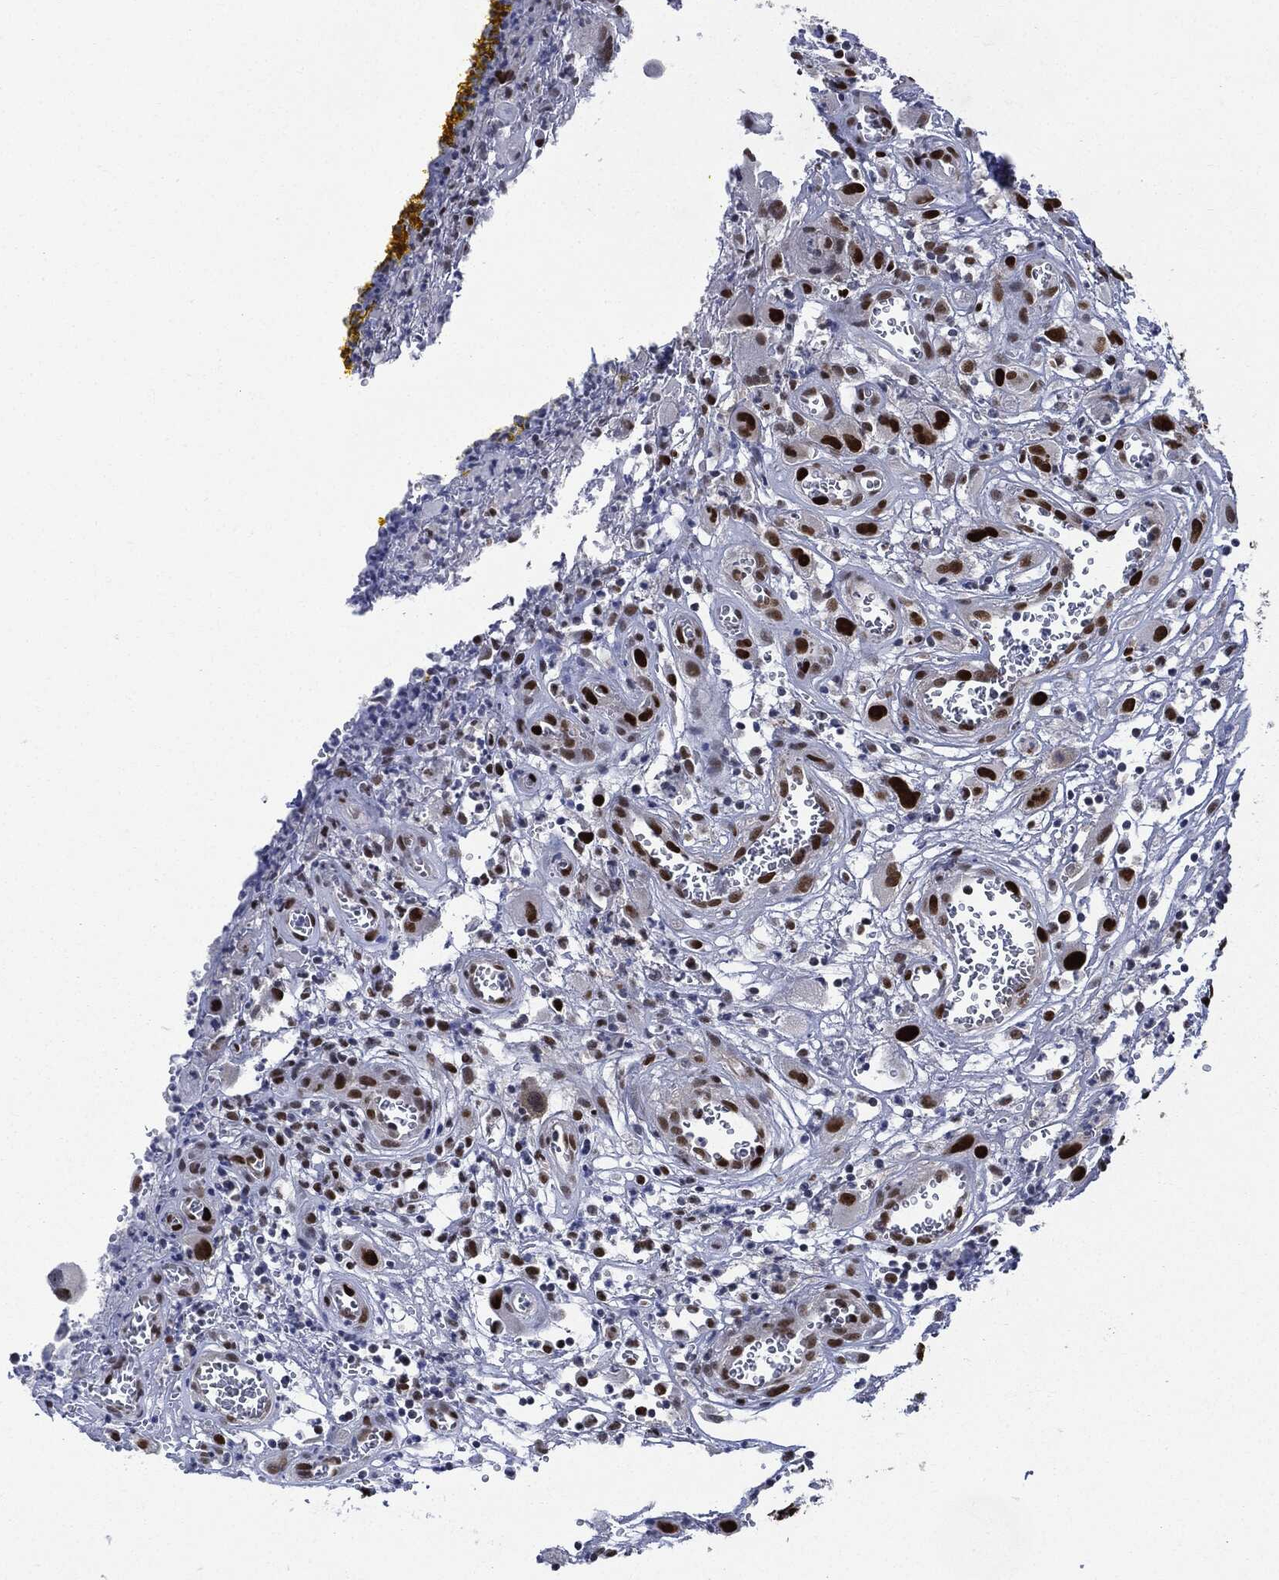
{"staining": {"intensity": "strong", "quantity": ">75%", "location": "nuclear"}, "tissue": "head and neck cancer", "cell_type": "Tumor cells", "image_type": "cancer", "snomed": [{"axis": "morphology", "description": "Squamous cell carcinoma, NOS"}, {"axis": "morphology", "description": "Squamous cell carcinoma, metastatic, NOS"}, {"axis": "topography", "description": "Oral tissue"}, {"axis": "topography", "description": "Head-Neck"}], "caption": "IHC staining of head and neck cancer, which displays high levels of strong nuclear positivity in approximately >75% of tumor cells indicating strong nuclear protein expression. The staining was performed using DAB (3,3'-diaminobenzidine) (brown) for protein detection and nuclei were counterstained in hematoxylin (blue).", "gene": "PCNA", "patient": {"sex": "female", "age": 85}}